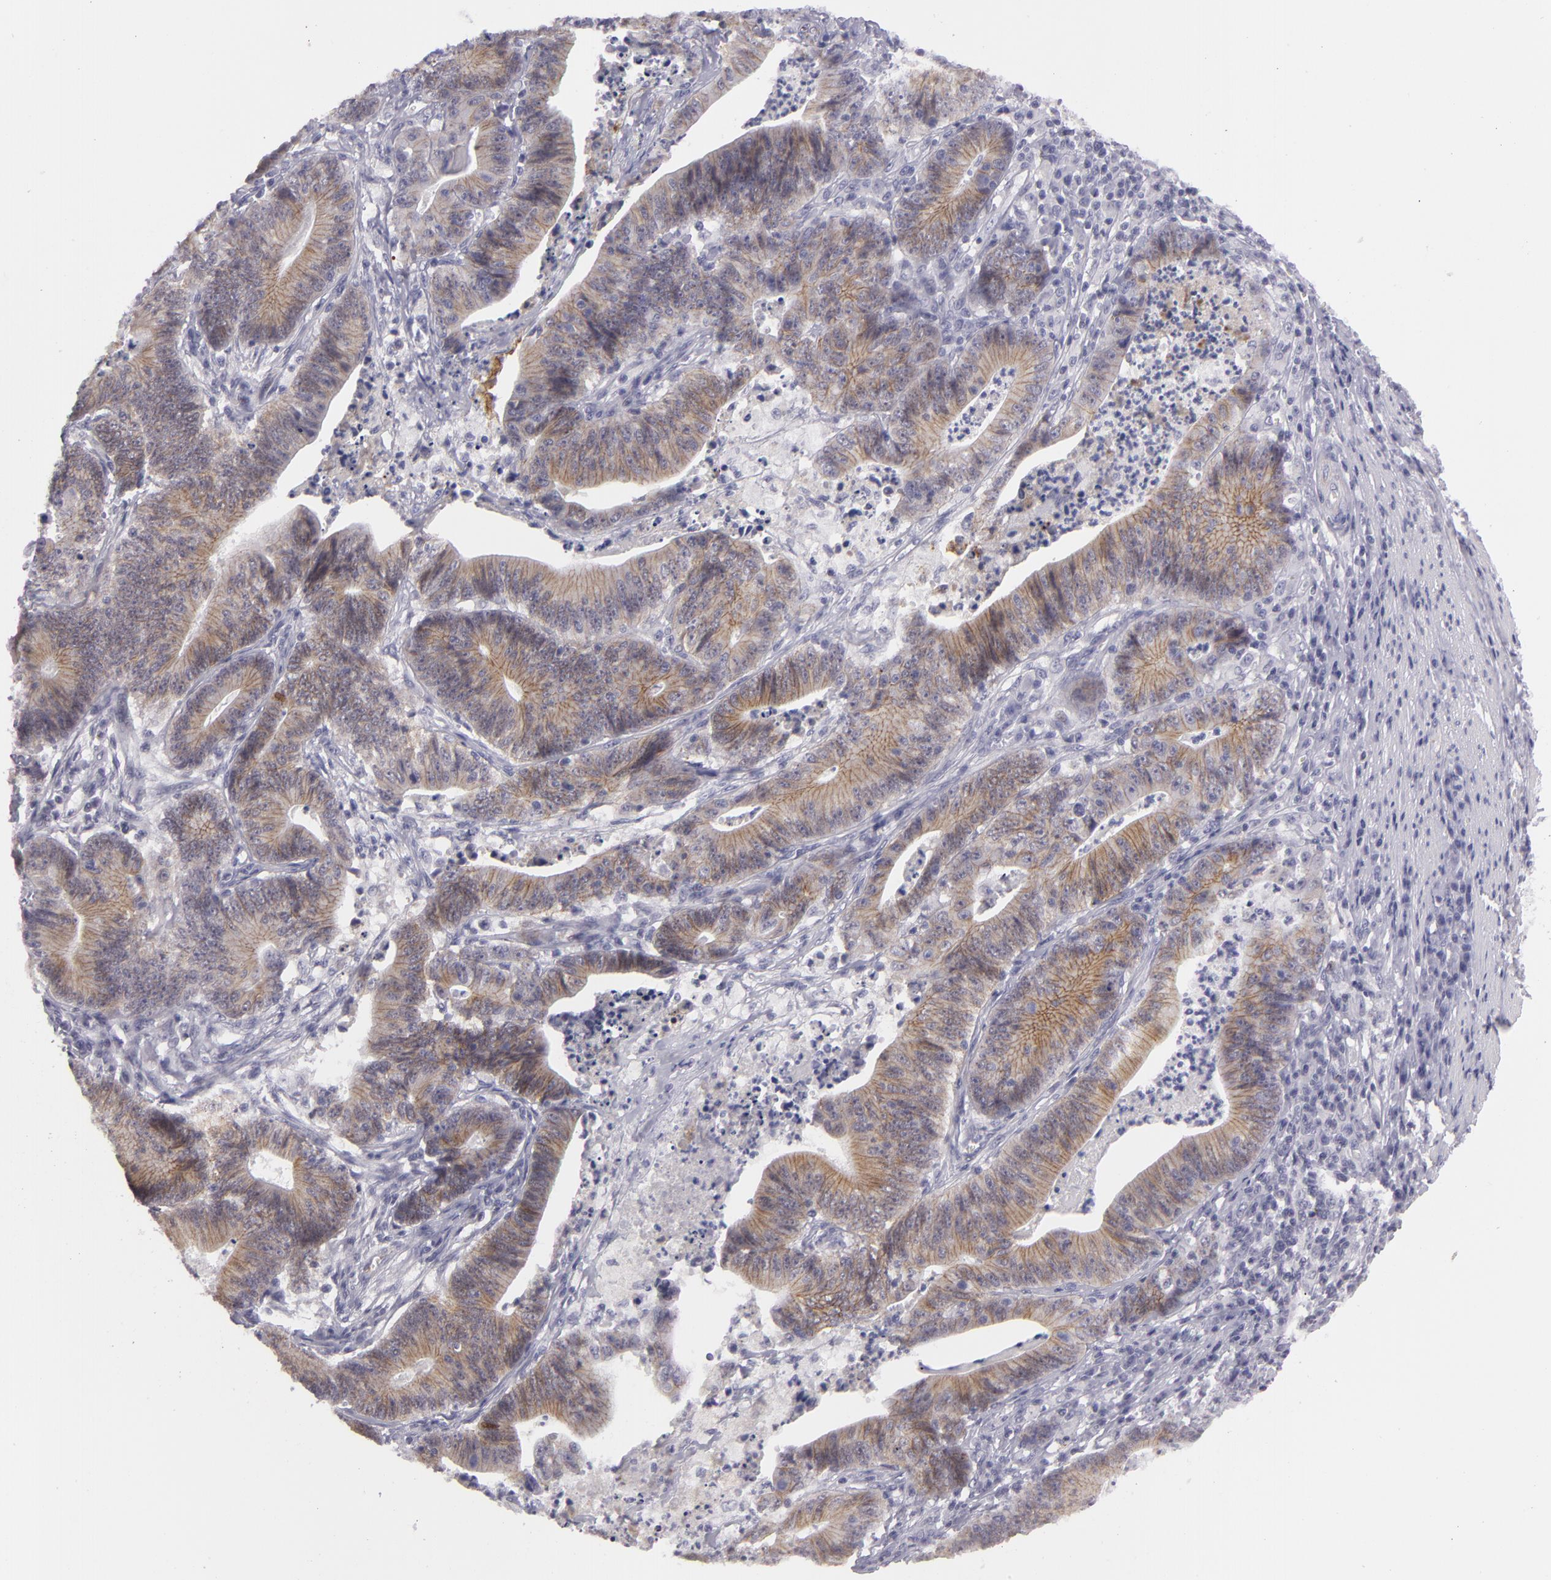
{"staining": {"intensity": "weak", "quantity": "<25%", "location": "cytoplasmic/membranous"}, "tissue": "stomach cancer", "cell_type": "Tumor cells", "image_type": "cancer", "snomed": [{"axis": "morphology", "description": "Adenocarcinoma, NOS"}, {"axis": "topography", "description": "Stomach, lower"}], "caption": "This is an immunohistochemistry (IHC) image of stomach cancer. There is no staining in tumor cells.", "gene": "CTNNB1", "patient": {"sex": "female", "age": 86}}